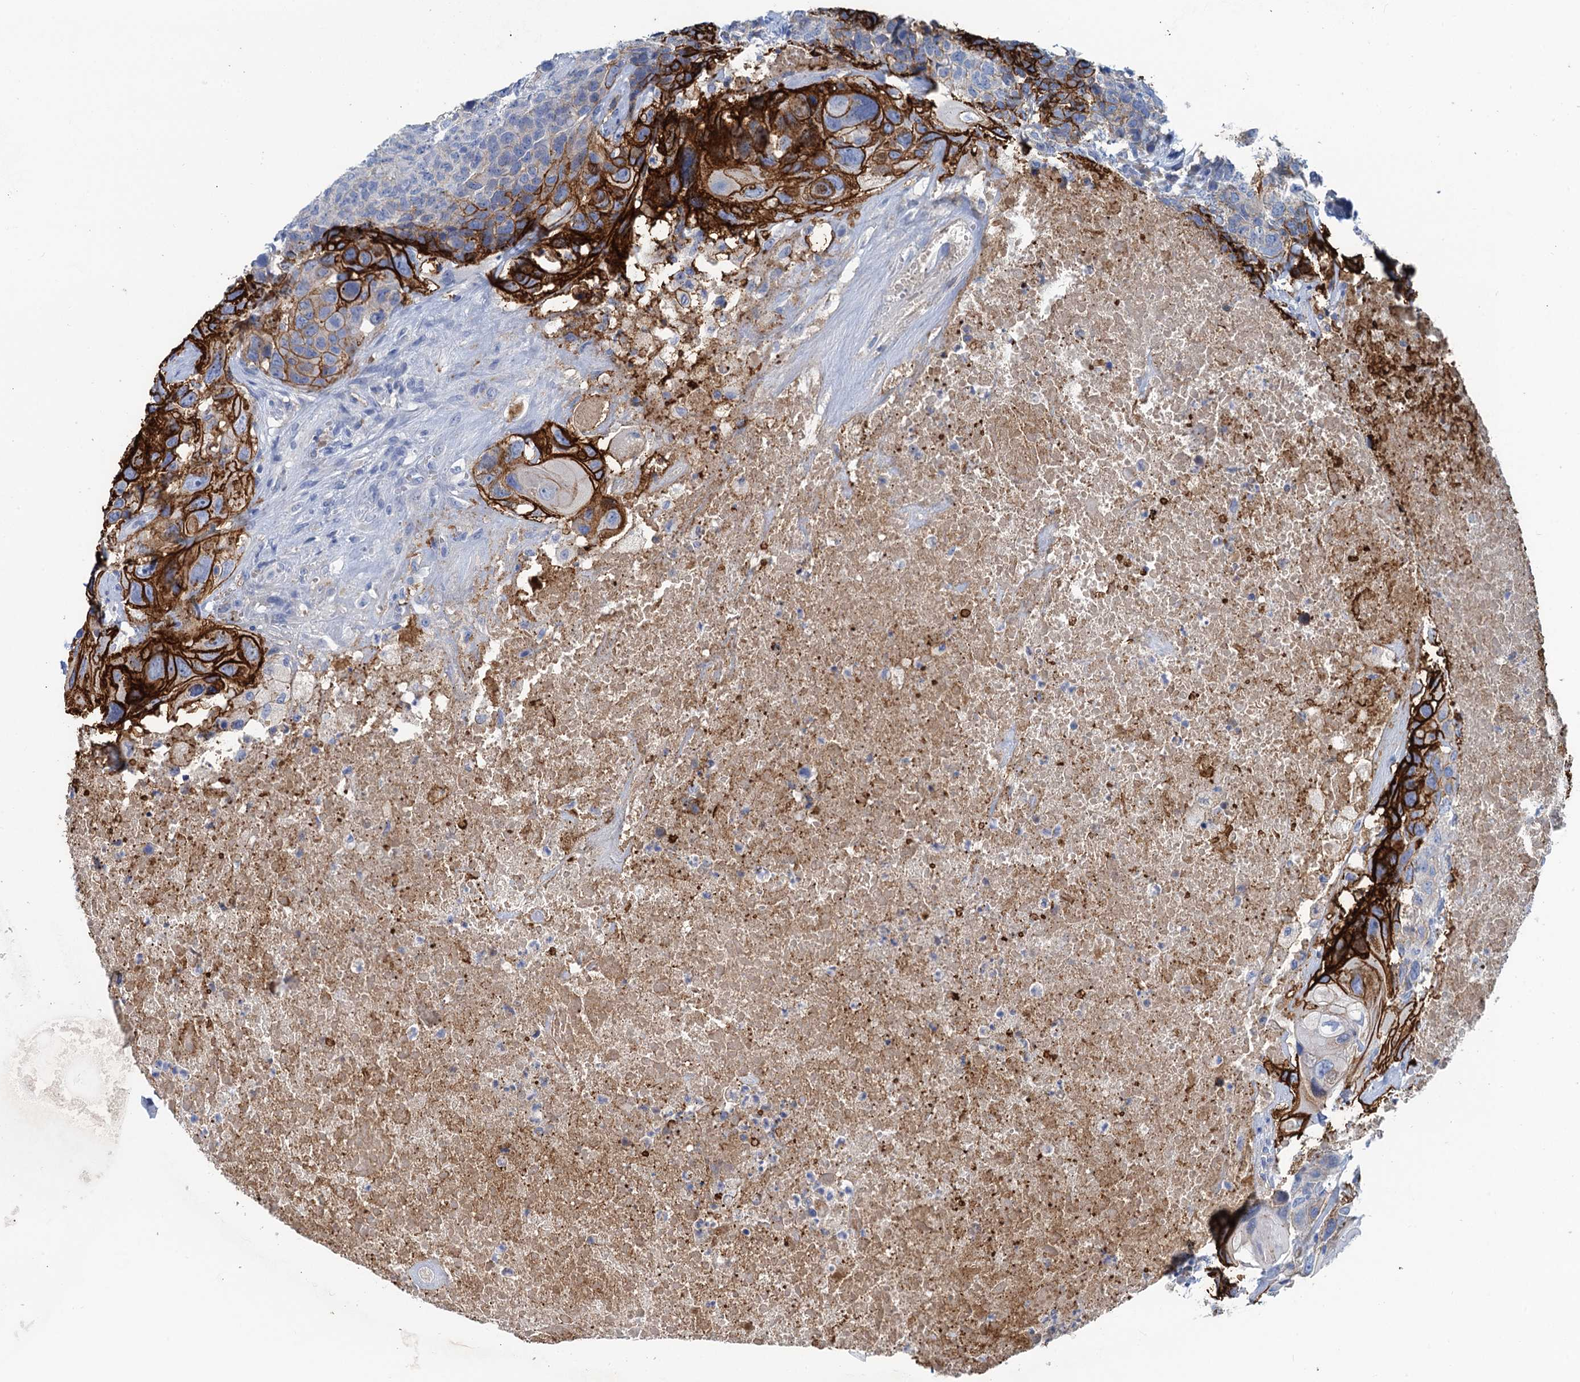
{"staining": {"intensity": "strong", "quantity": "25%-75%", "location": "cytoplasmic/membranous"}, "tissue": "head and neck cancer", "cell_type": "Tumor cells", "image_type": "cancer", "snomed": [{"axis": "morphology", "description": "Squamous cell carcinoma, NOS"}, {"axis": "topography", "description": "Head-Neck"}], "caption": "Immunohistochemical staining of human head and neck cancer (squamous cell carcinoma) exhibits strong cytoplasmic/membranous protein positivity in about 25%-75% of tumor cells.", "gene": "MYADML2", "patient": {"sex": "male", "age": 66}}